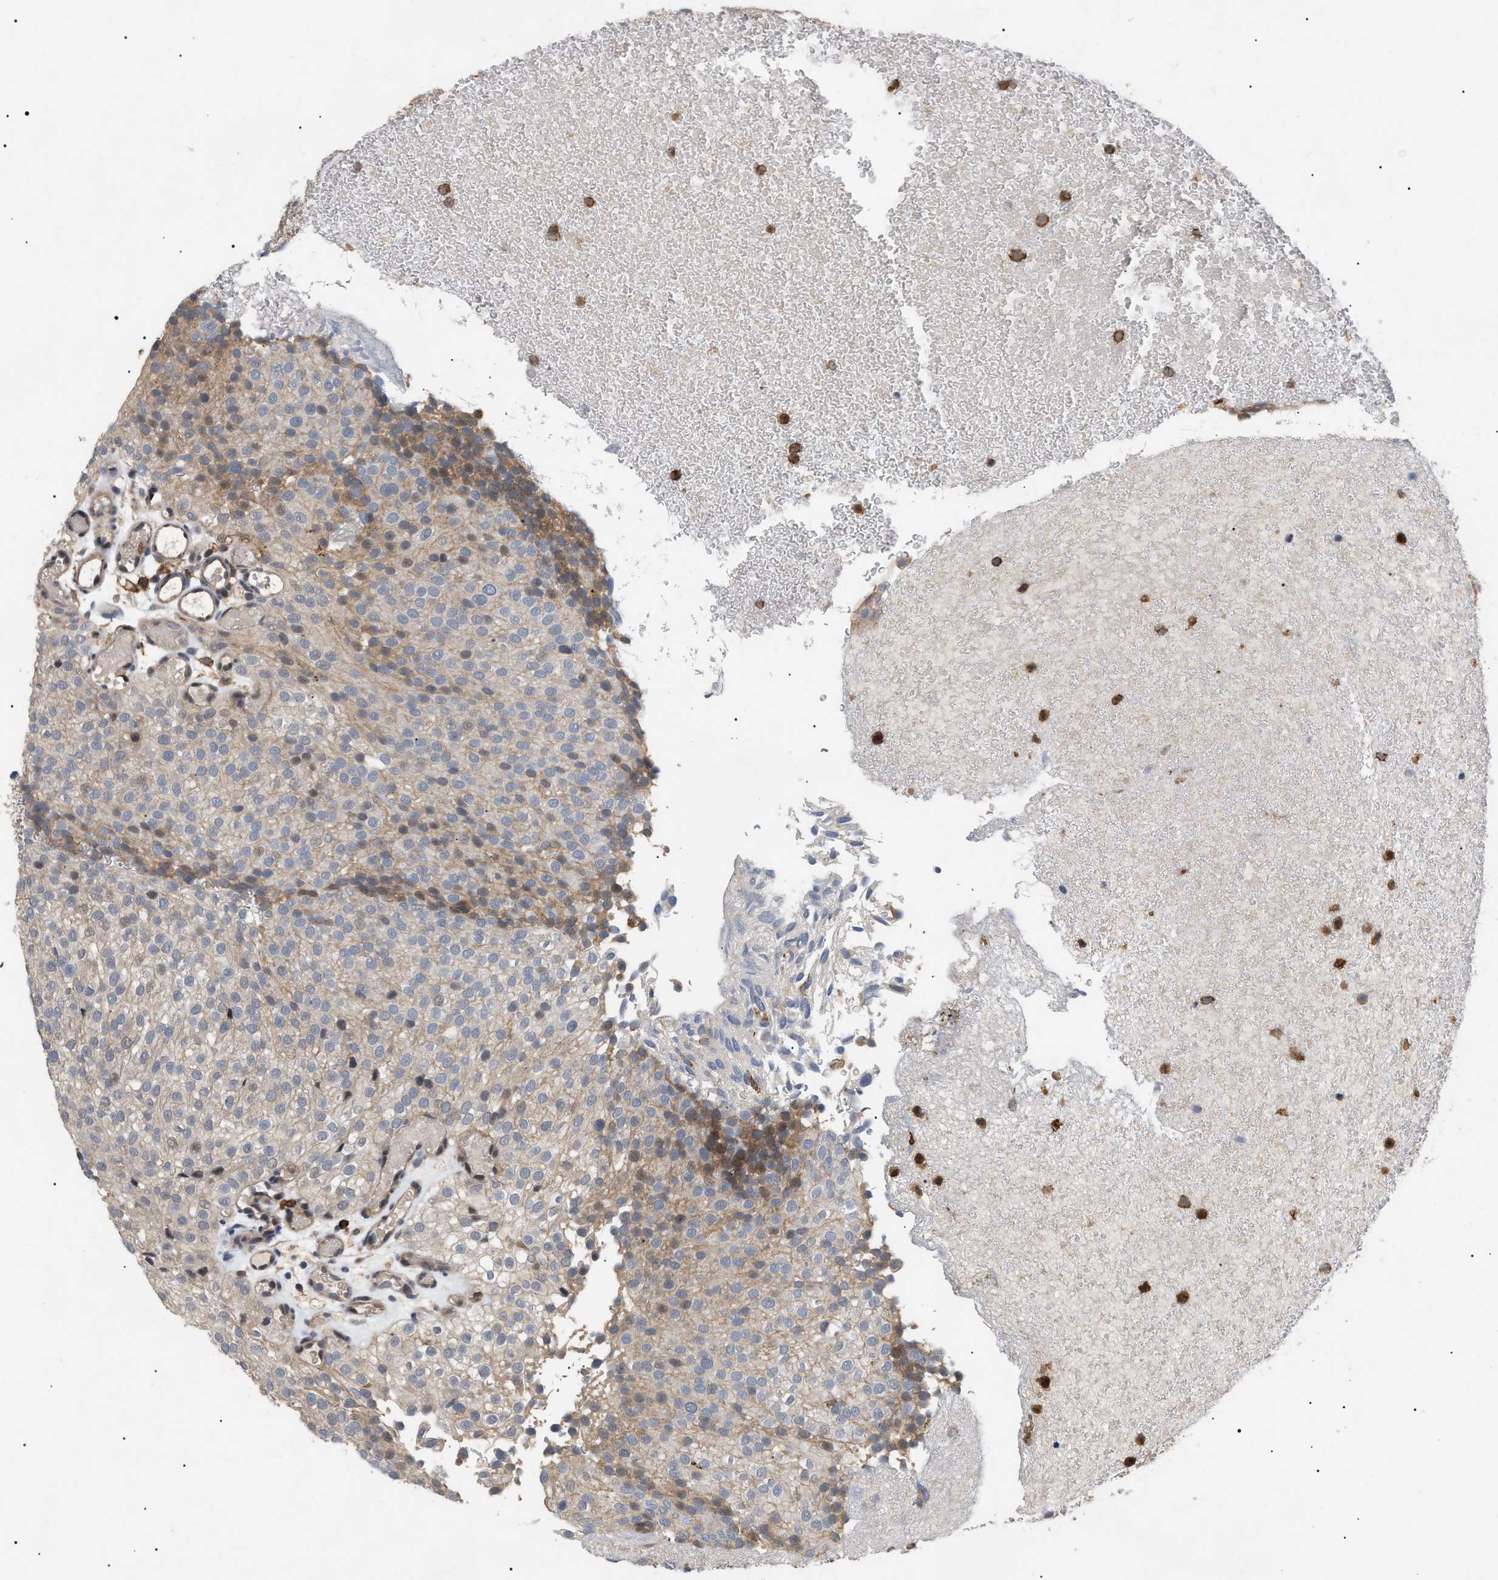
{"staining": {"intensity": "weak", "quantity": "25%-75%", "location": "cytoplasmic/membranous"}, "tissue": "urothelial cancer", "cell_type": "Tumor cells", "image_type": "cancer", "snomed": [{"axis": "morphology", "description": "Urothelial carcinoma, Low grade"}, {"axis": "topography", "description": "Urinary bladder"}], "caption": "Protein analysis of urothelial cancer tissue exhibits weak cytoplasmic/membranous staining in about 25%-75% of tumor cells.", "gene": "CD300A", "patient": {"sex": "male", "age": 78}}